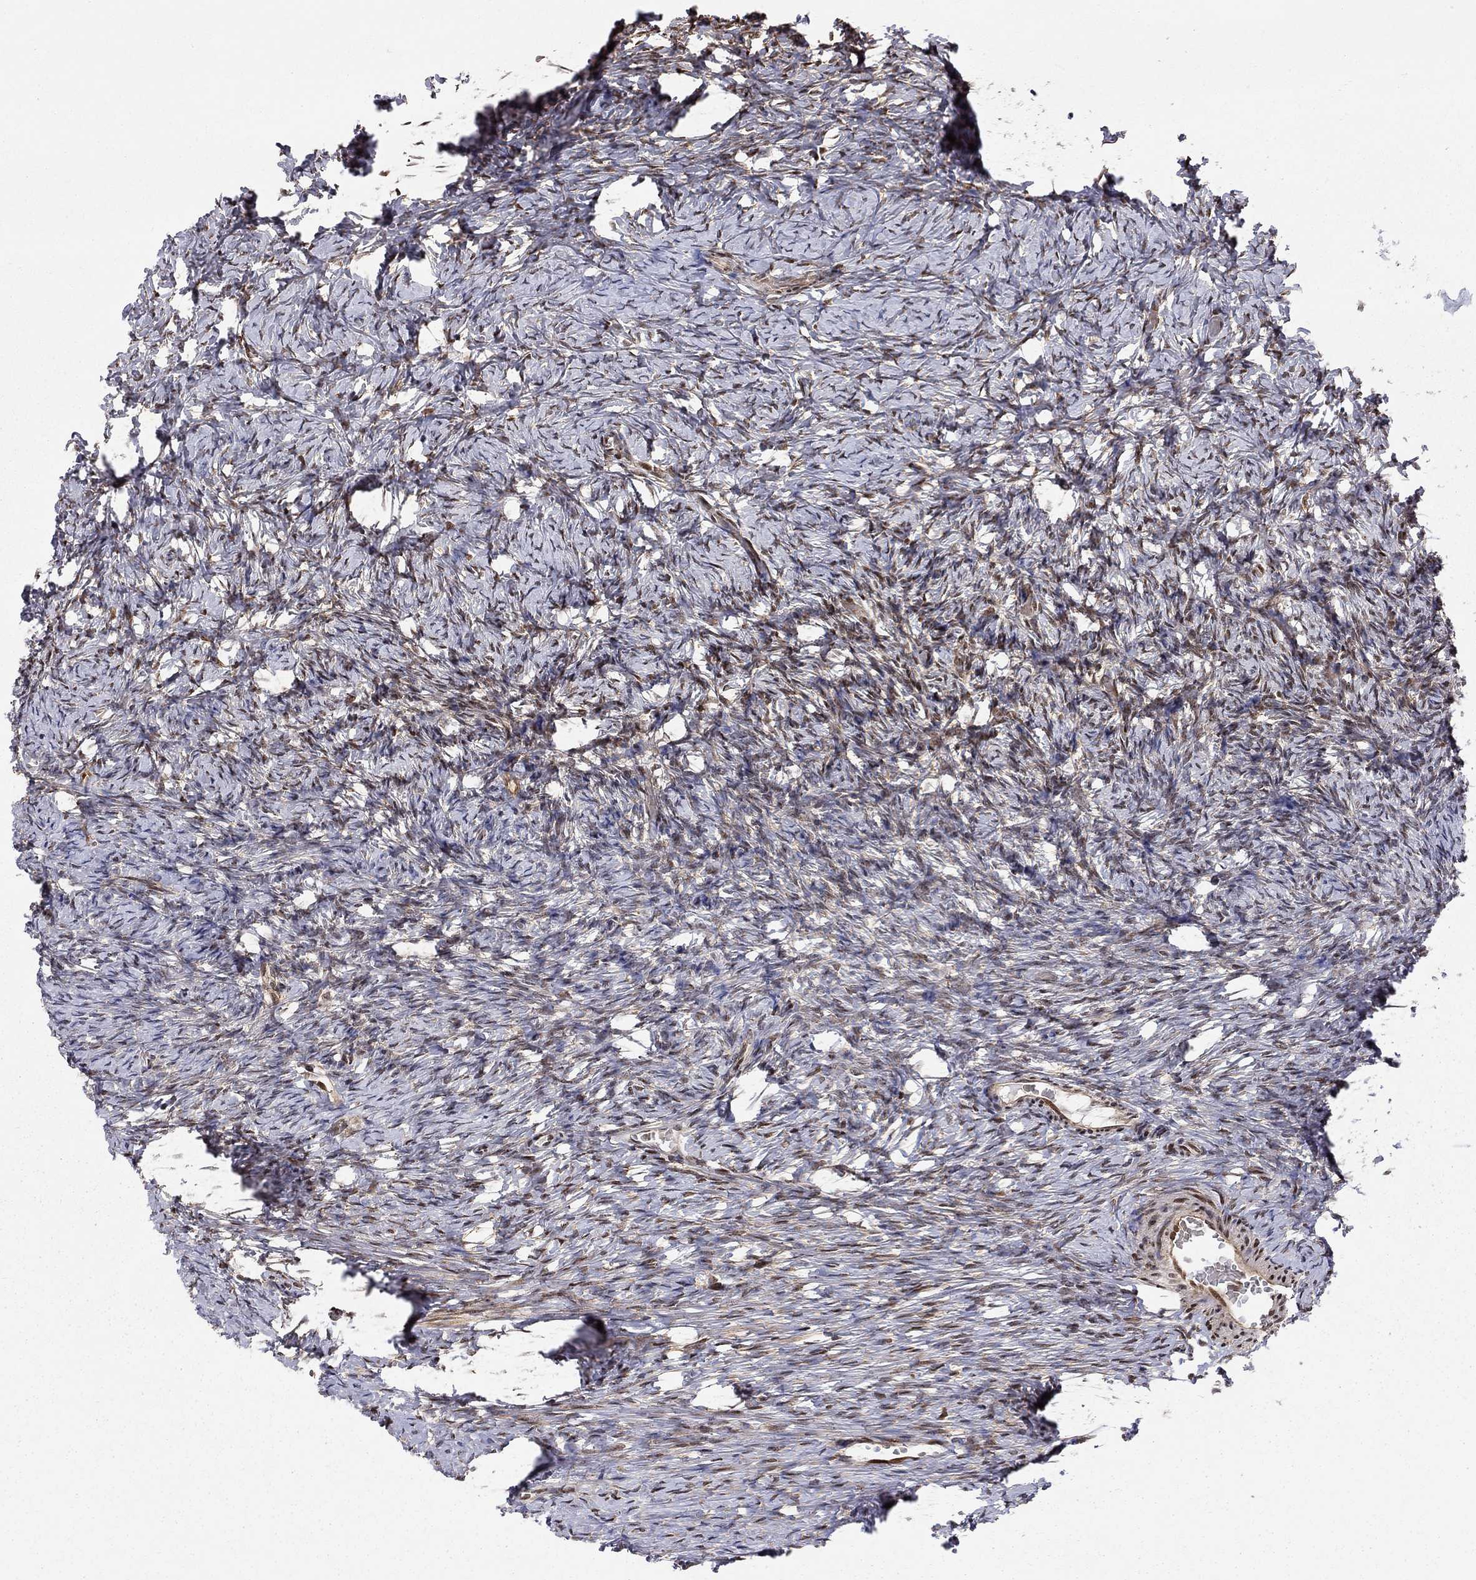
{"staining": {"intensity": "weak", "quantity": "25%-75%", "location": "cytoplasmic/membranous"}, "tissue": "ovary", "cell_type": "Ovarian stroma cells", "image_type": "normal", "snomed": [{"axis": "morphology", "description": "Normal tissue, NOS"}, {"axis": "topography", "description": "Ovary"}], "caption": "Immunohistochemical staining of unremarkable human ovary reveals weak cytoplasmic/membranous protein positivity in about 25%-75% of ovarian stroma cells. (brown staining indicates protein expression, while blue staining denotes nuclei).", "gene": "ELOB", "patient": {"sex": "female", "age": 39}}